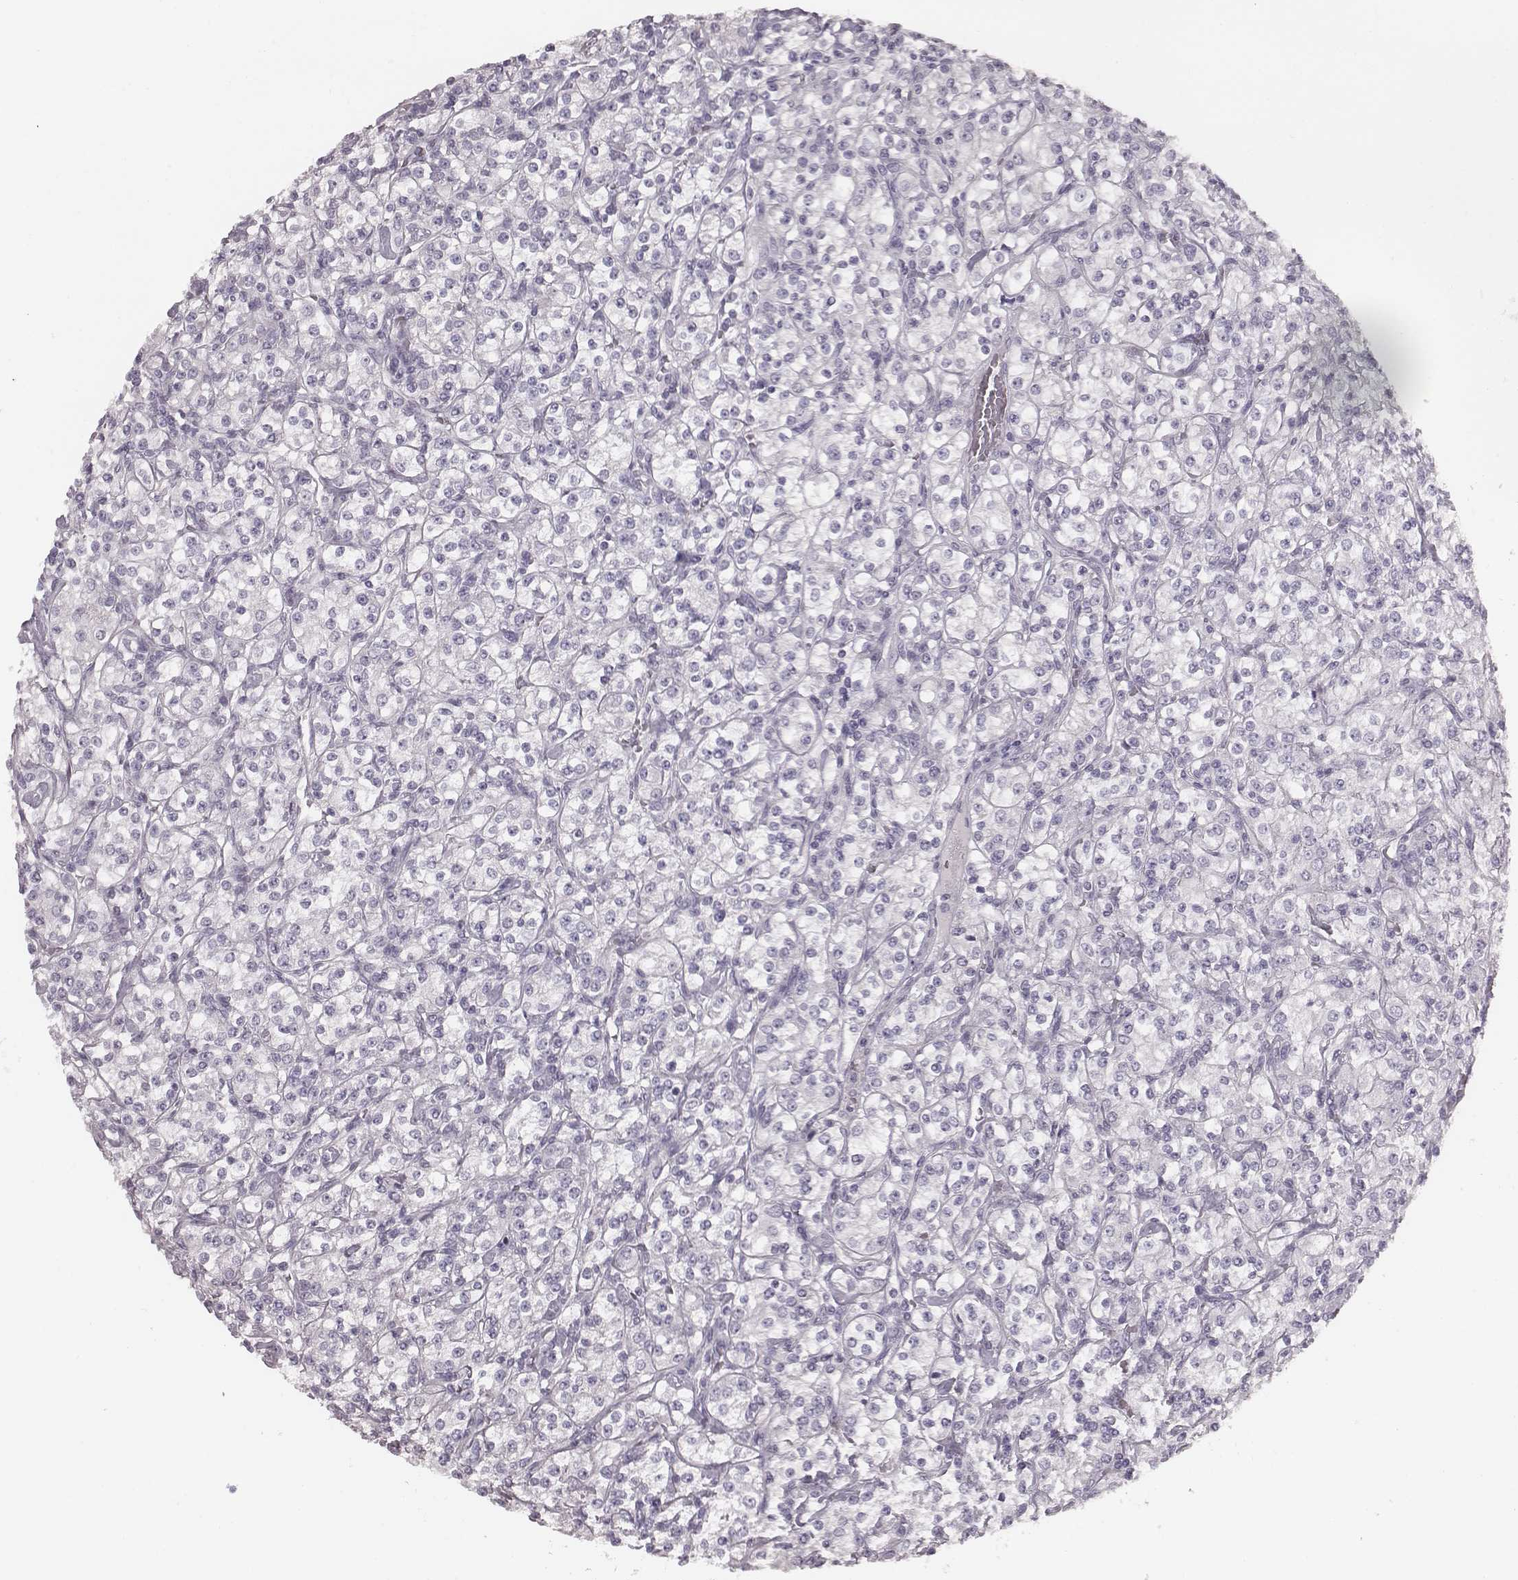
{"staining": {"intensity": "negative", "quantity": "none", "location": "none"}, "tissue": "renal cancer", "cell_type": "Tumor cells", "image_type": "cancer", "snomed": [{"axis": "morphology", "description": "Adenocarcinoma, NOS"}, {"axis": "topography", "description": "Kidney"}], "caption": "IHC of adenocarcinoma (renal) demonstrates no expression in tumor cells. (DAB IHC with hematoxylin counter stain).", "gene": "PDE8B", "patient": {"sex": "male", "age": 77}}